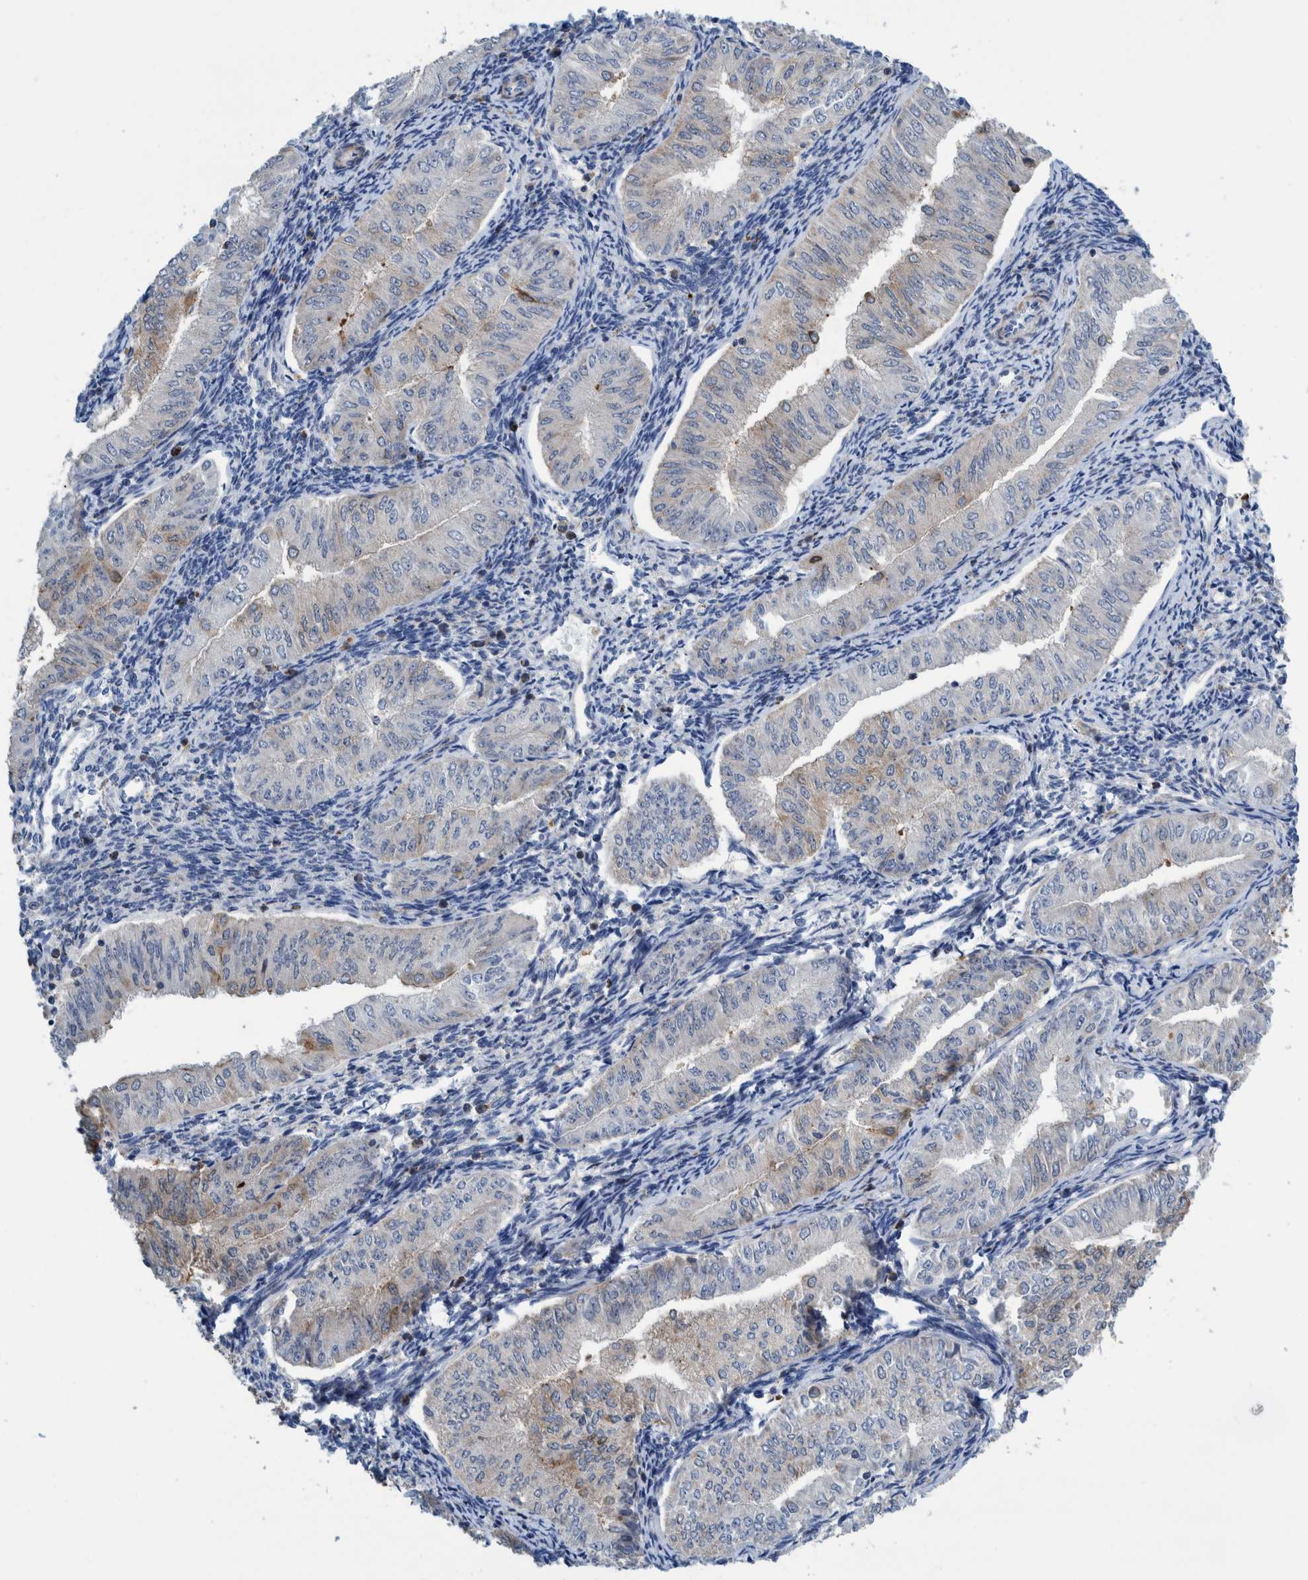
{"staining": {"intensity": "negative", "quantity": "none", "location": "none"}, "tissue": "endometrial cancer", "cell_type": "Tumor cells", "image_type": "cancer", "snomed": [{"axis": "morphology", "description": "Normal tissue, NOS"}, {"axis": "morphology", "description": "Adenocarcinoma, NOS"}, {"axis": "topography", "description": "Endometrium"}], "caption": "Tumor cells show no significant protein expression in endometrial cancer. The staining is performed using DAB (3,3'-diaminobenzidine) brown chromogen with nuclei counter-stained in using hematoxylin.", "gene": "MKS1", "patient": {"sex": "female", "age": 53}}